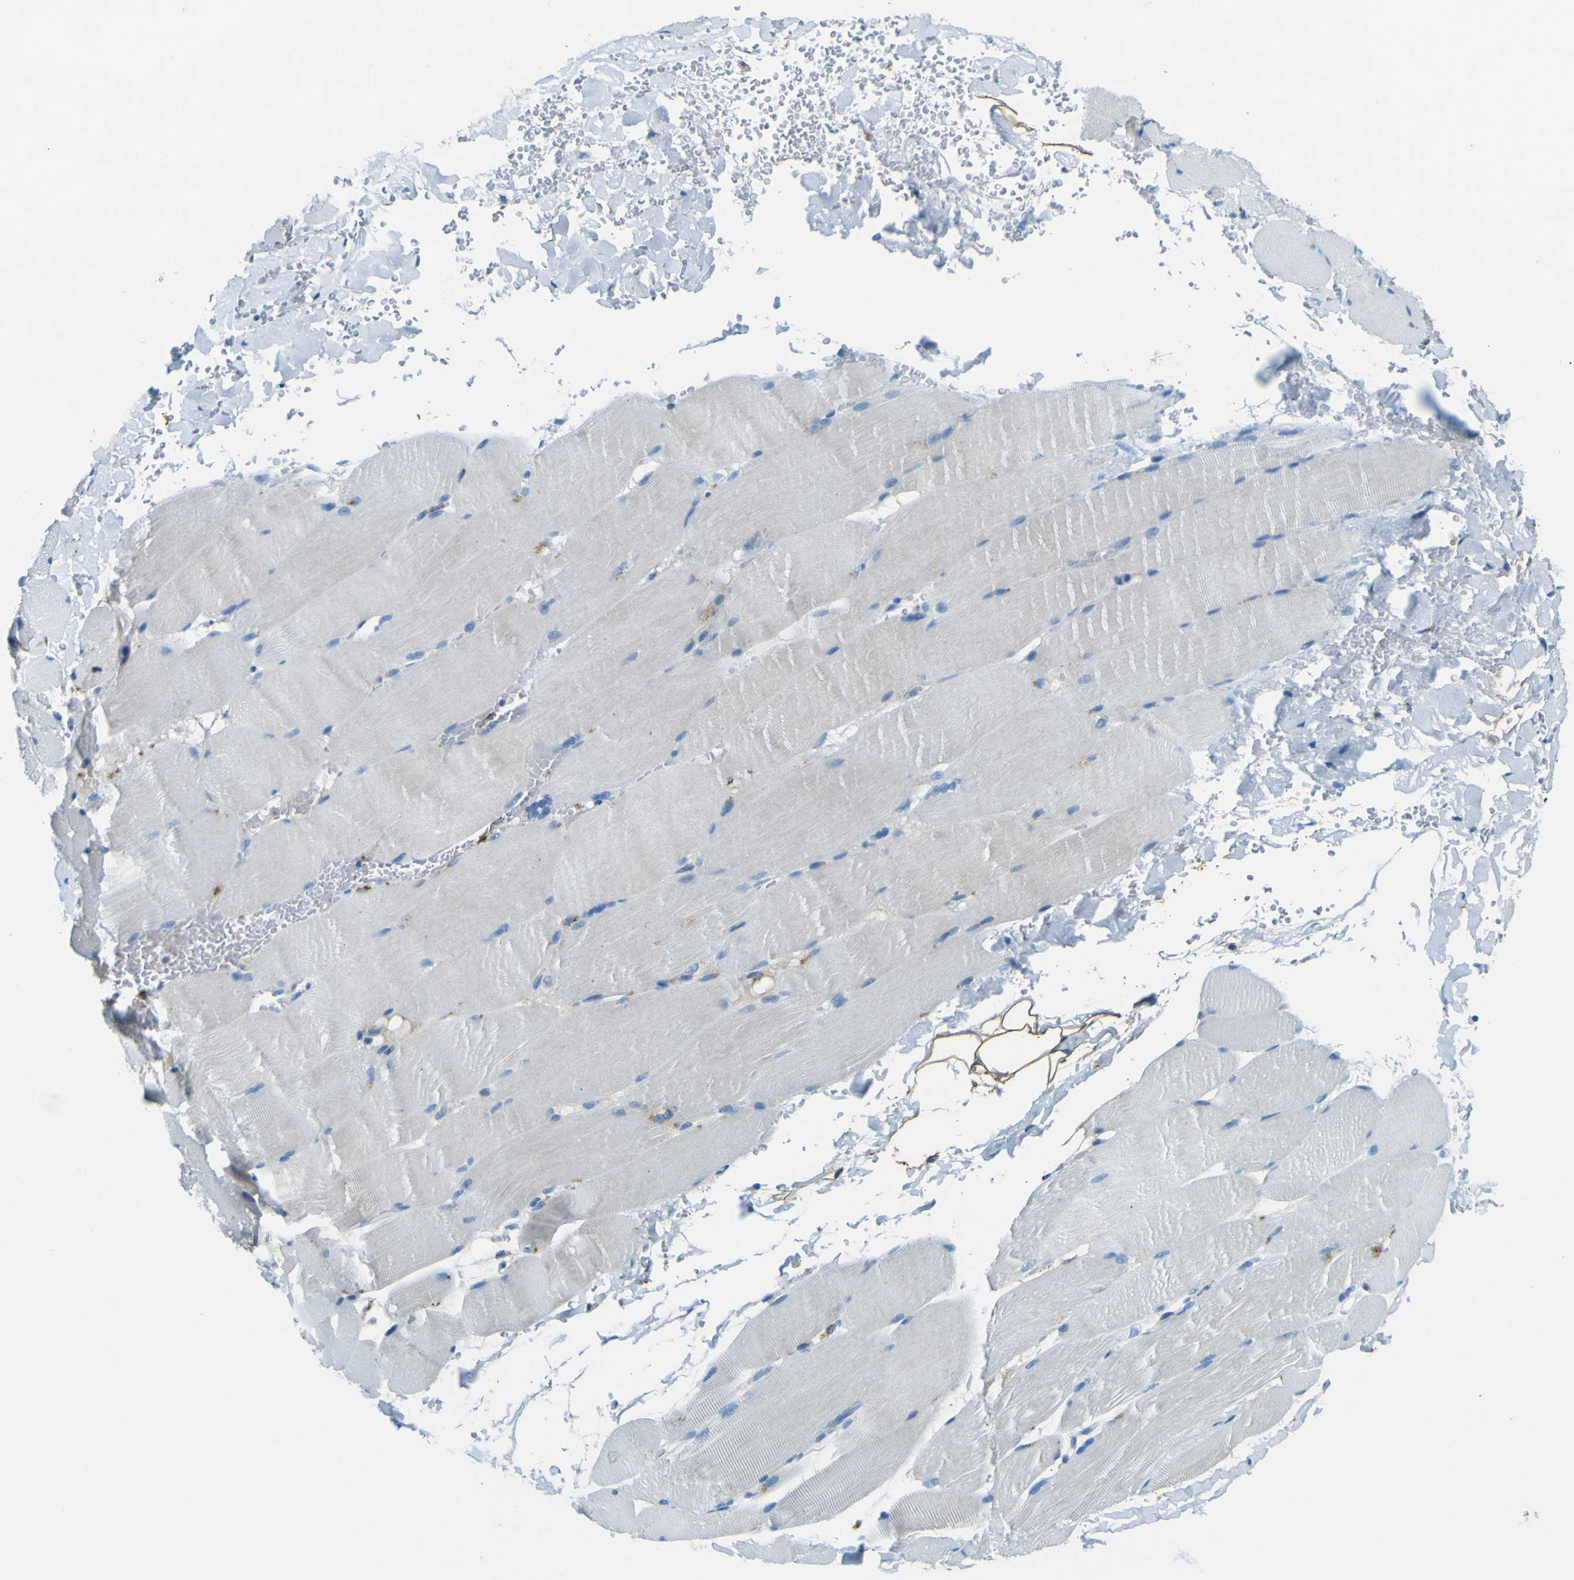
{"staining": {"intensity": "negative", "quantity": "none", "location": "none"}, "tissue": "skeletal muscle", "cell_type": "Myocytes", "image_type": "normal", "snomed": [{"axis": "morphology", "description": "Normal tissue, NOS"}, {"axis": "topography", "description": "Skin"}, {"axis": "topography", "description": "Skeletal muscle"}], "caption": "Immunohistochemistry (IHC) image of unremarkable skeletal muscle: human skeletal muscle stained with DAB (3,3'-diaminobenzidine) shows no significant protein expression in myocytes.", "gene": "PDE9A", "patient": {"sex": "male", "age": 83}}